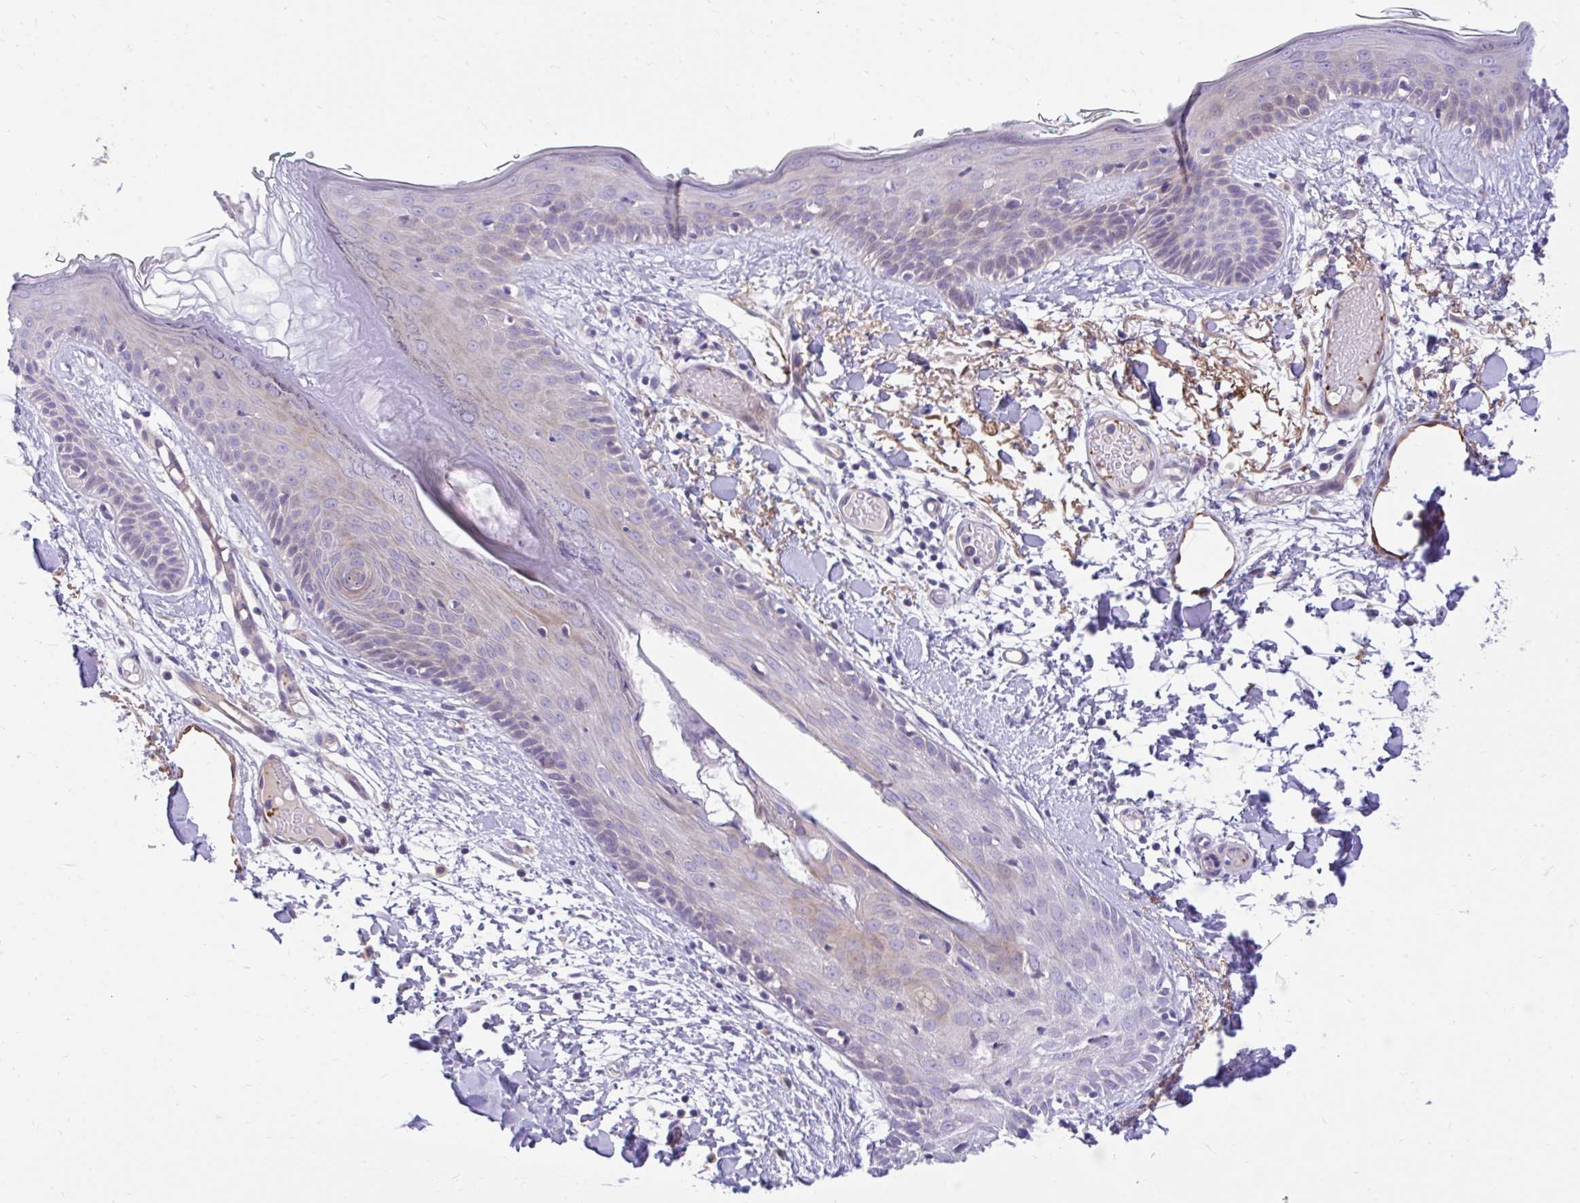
{"staining": {"intensity": "negative", "quantity": "none", "location": "none"}, "tissue": "skin", "cell_type": "Fibroblasts", "image_type": "normal", "snomed": [{"axis": "morphology", "description": "Normal tissue, NOS"}, {"axis": "topography", "description": "Skin"}], "caption": "A histopathology image of human skin is negative for staining in fibroblasts.", "gene": "ESPNL", "patient": {"sex": "male", "age": 79}}